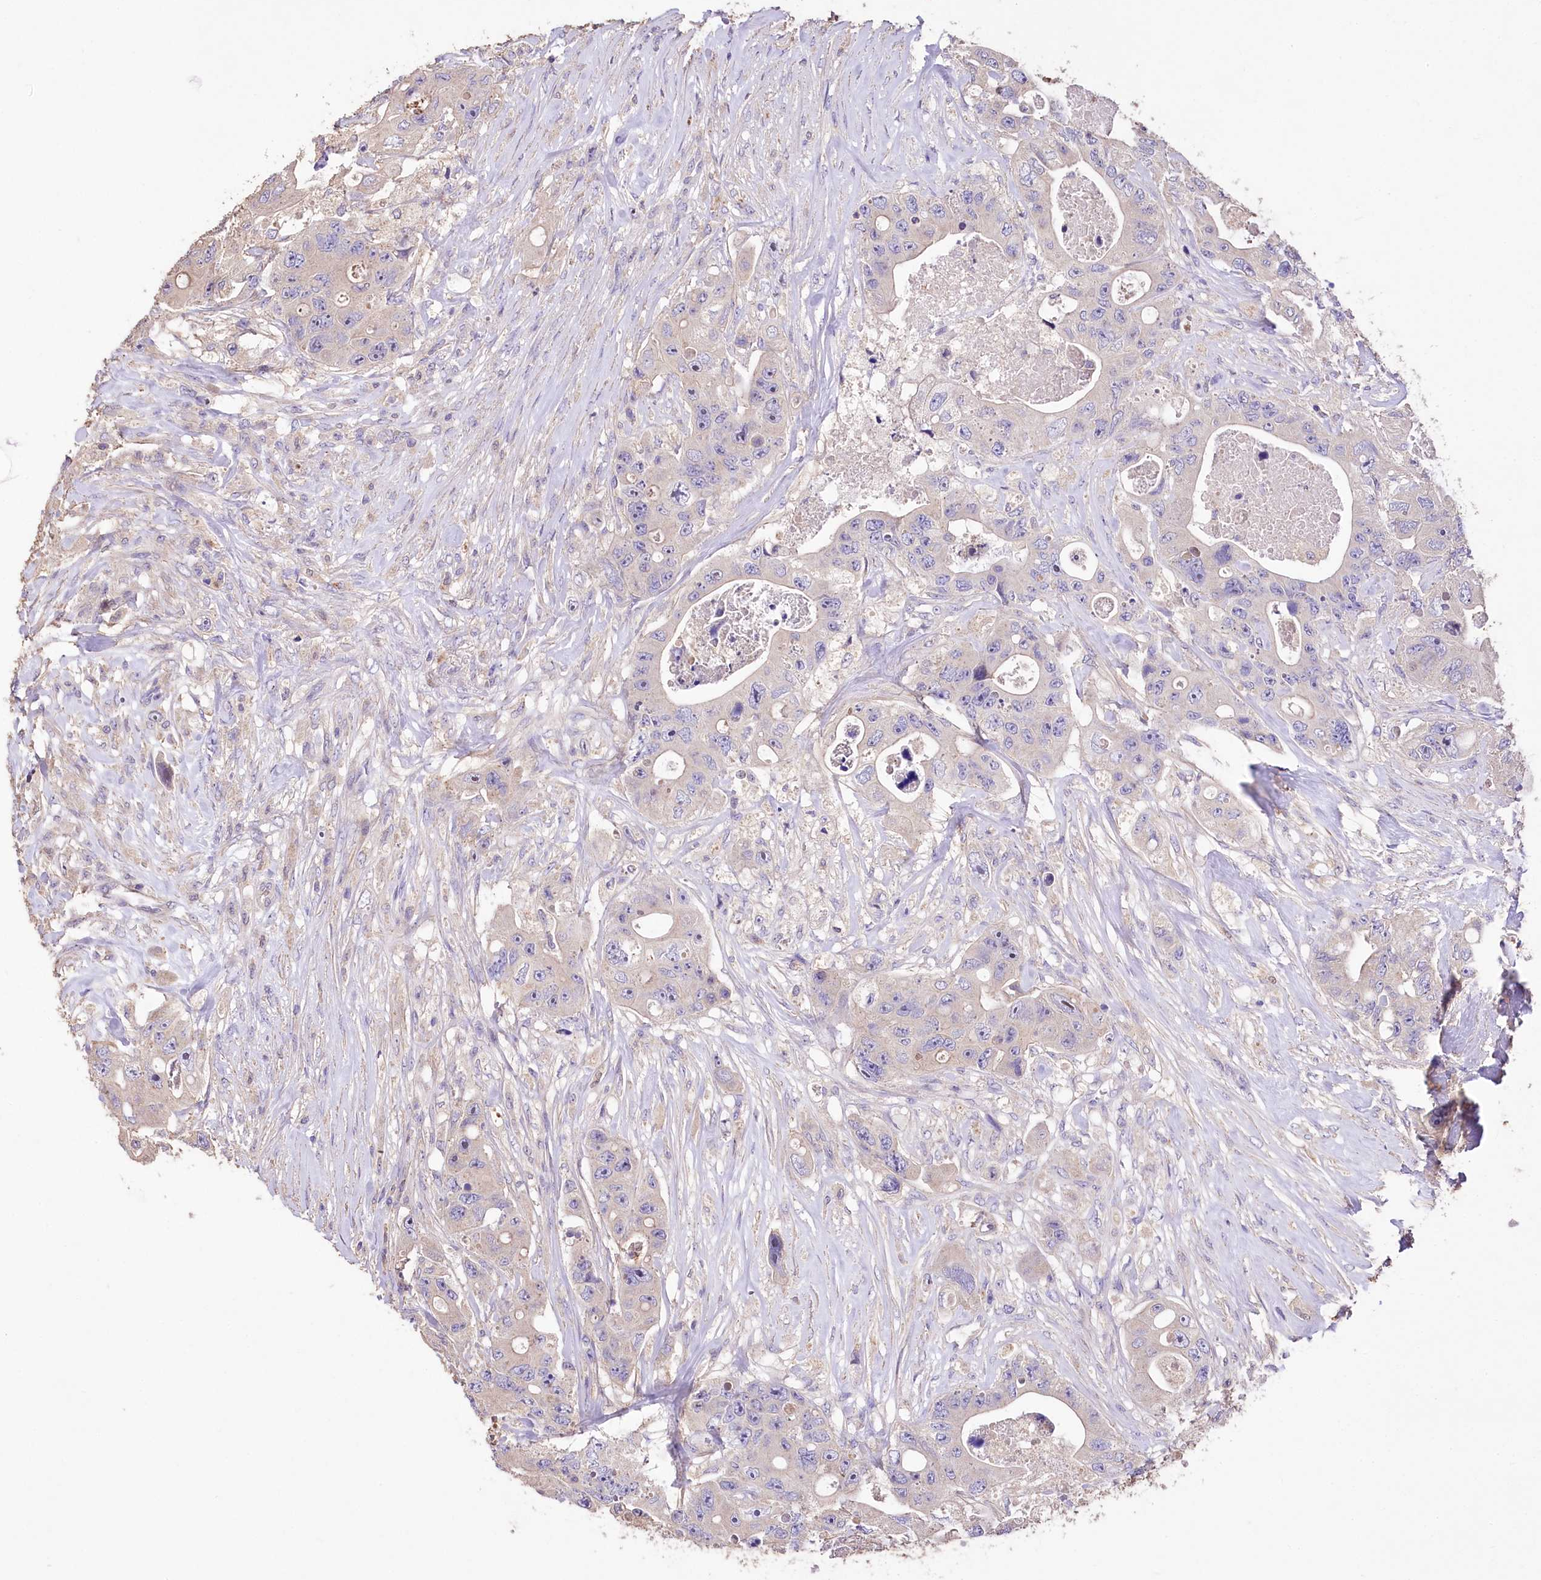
{"staining": {"intensity": "negative", "quantity": "none", "location": "none"}, "tissue": "colorectal cancer", "cell_type": "Tumor cells", "image_type": "cancer", "snomed": [{"axis": "morphology", "description": "Adenocarcinoma, NOS"}, {"axis": "topography", "description": "Colon"}], "caption": "This is an immunohistochemistry (IHC) micrograph of colorectal cancer. There is no staining in tumor cells.", "gene": "PCYOX1L", "patient": {"sex": "female", "age": 46}}